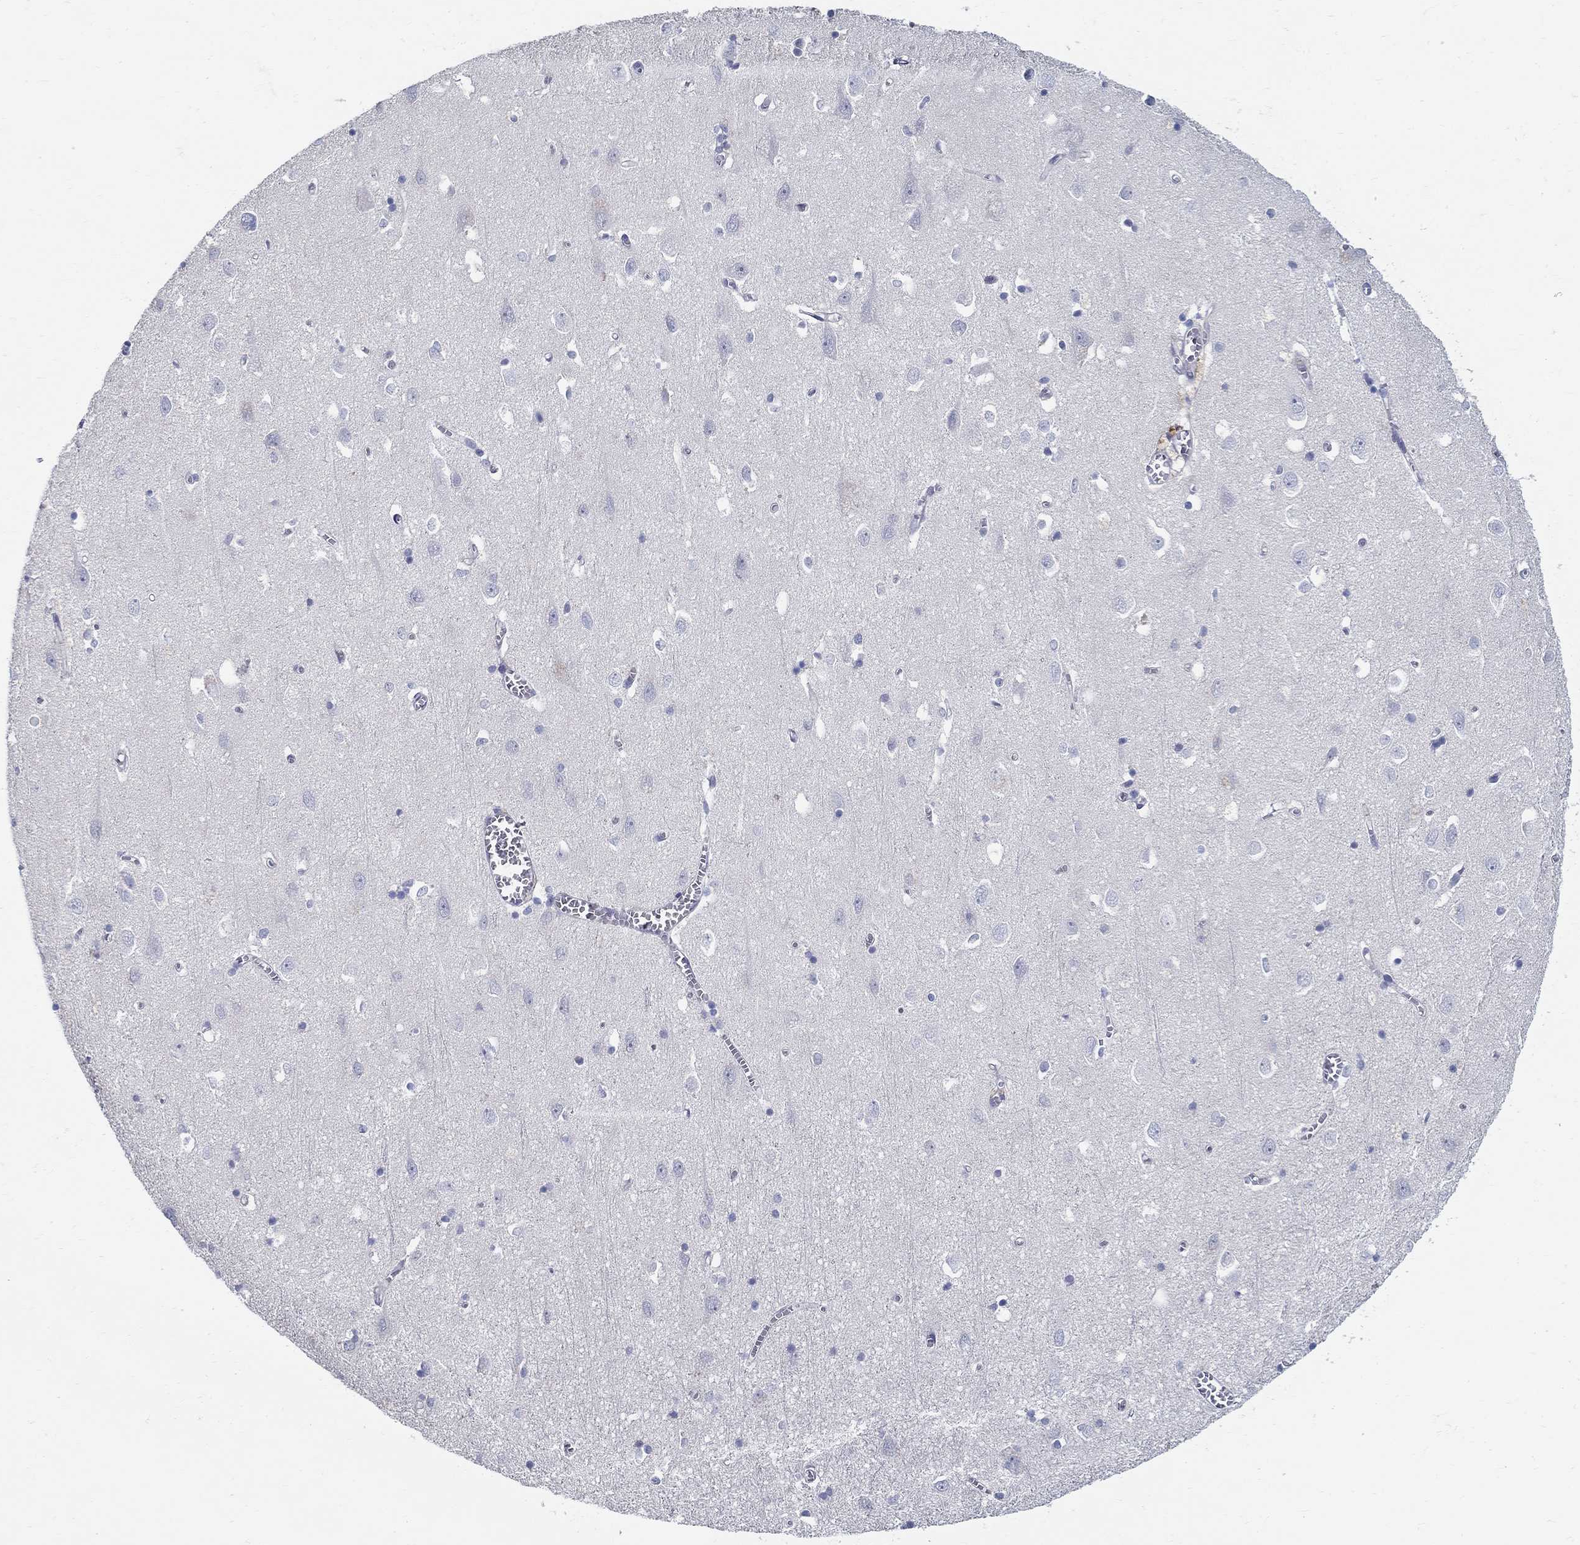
{"staining": {"intensity": "negative", "quantity": "none", "location": "none"}, "tissue": "cerebral cortex", "cell_type": "Endothelial cells", "image_type": "normal", "snomed": [{"axis": "morphology", "description": "Normal tissue, NOS"}, {"axis": "topography", "description": "Cerebral cortex"}], "caption": "This is a image of IHC staining of normal cerebral cortex, which shows no staining in endothelial cells. The staining was performed using DAB (3,3'-diaminobenzidine) to visualize the protein expression in brown, while the nuclei were stained in blue with hematoxylin (Magnification: 20x).", "gene": "C16orf46", "patient": {"sex": "male", "age": 70}}